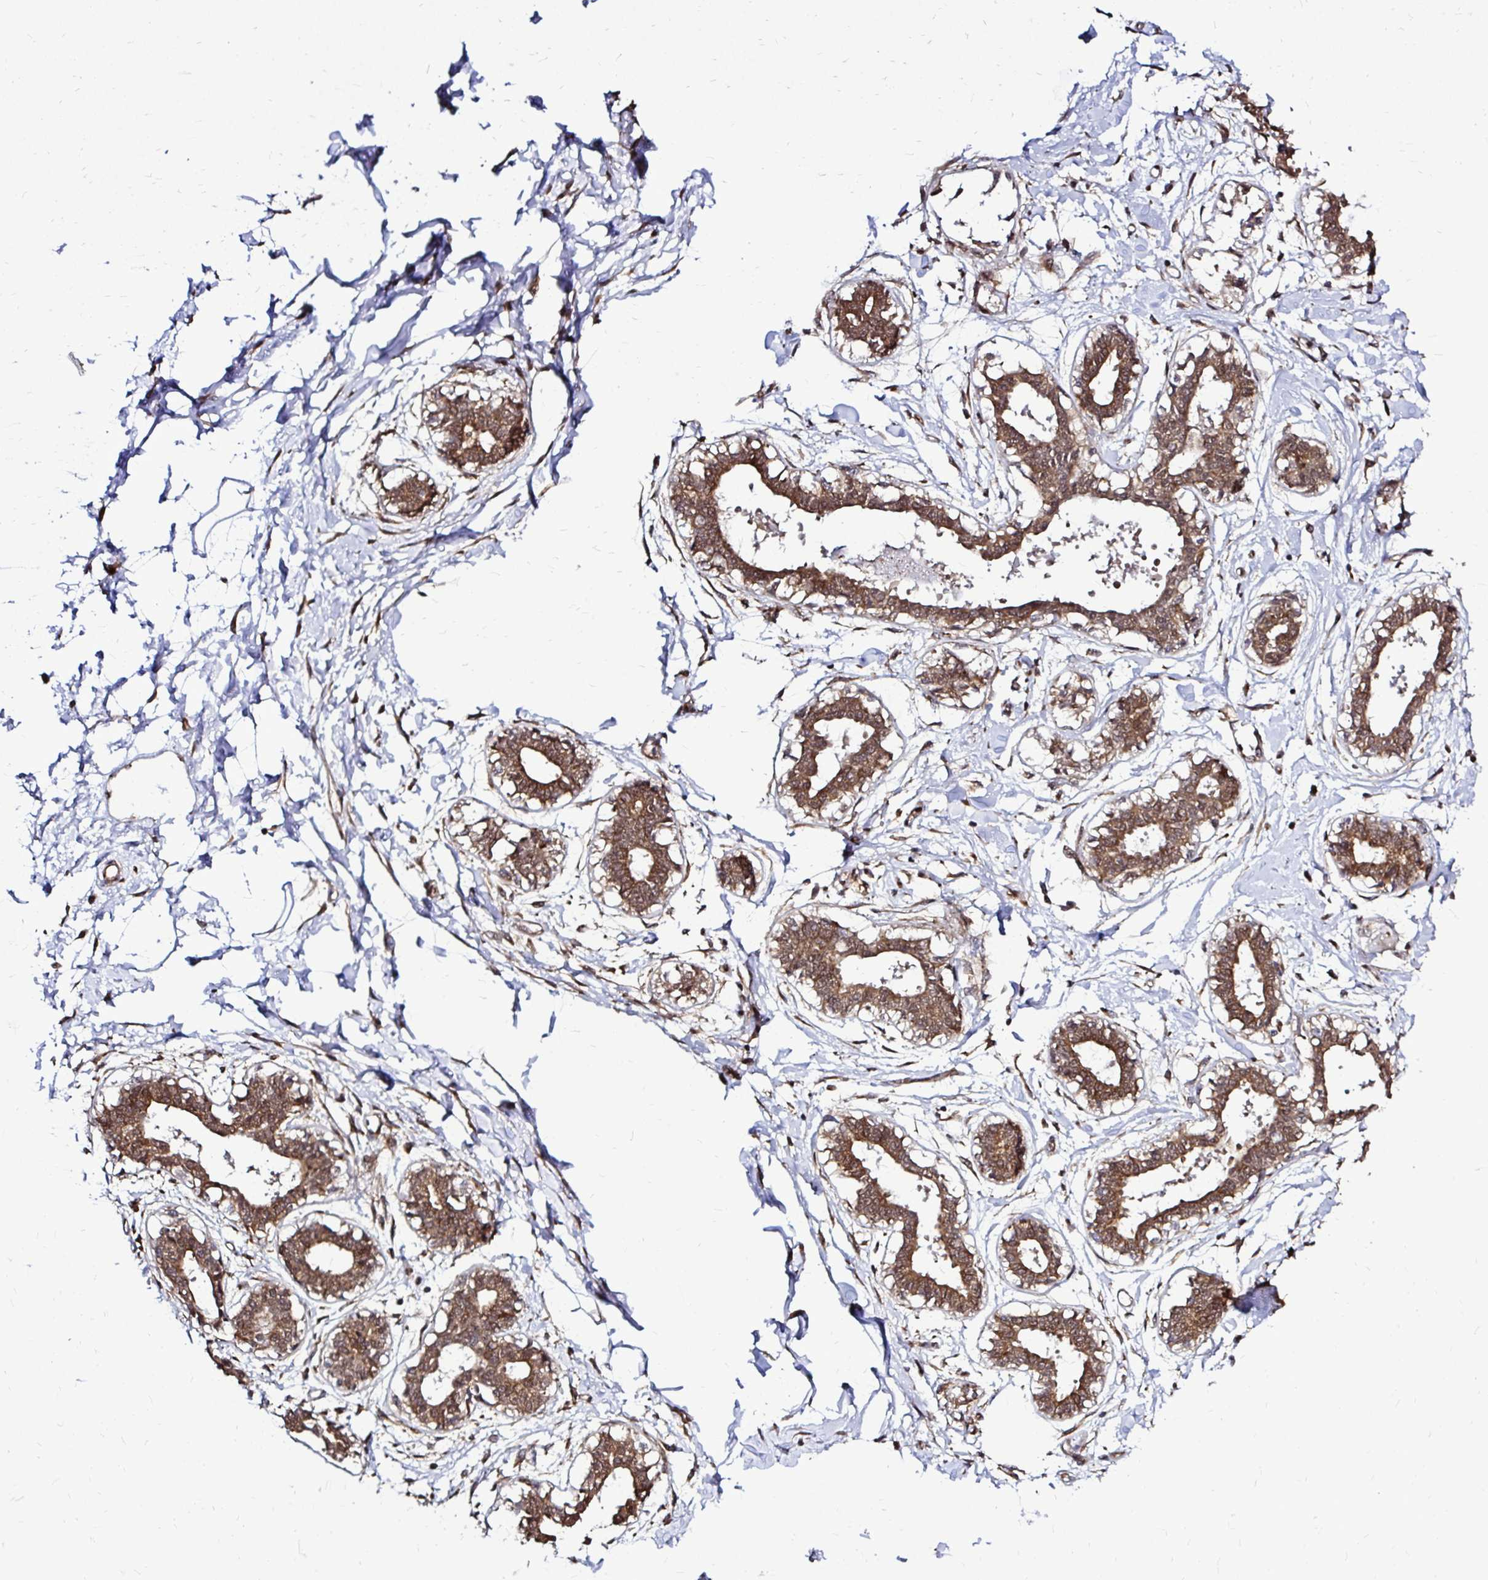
{"staining": {"intensity": "negative", "quantity": "none", "location": "none"}, "tissue": "breast", "cell_type": "Adipocytes", "image_type": "normal", "snomed": [{"axis": "morphology", "description": "Normal tissue, NOS"}, {"axis": "topography", "description": "Breast"}], "caption": "Adipocytes are negative for brown protein staining in unremarkable breast. (Brightfield microscopy of DAB (3,3'-diaminobenzidine) immunohistochemistry at high magnification).", "gene": "FMR1", "patient": {"sex": "female", "age": 45}}